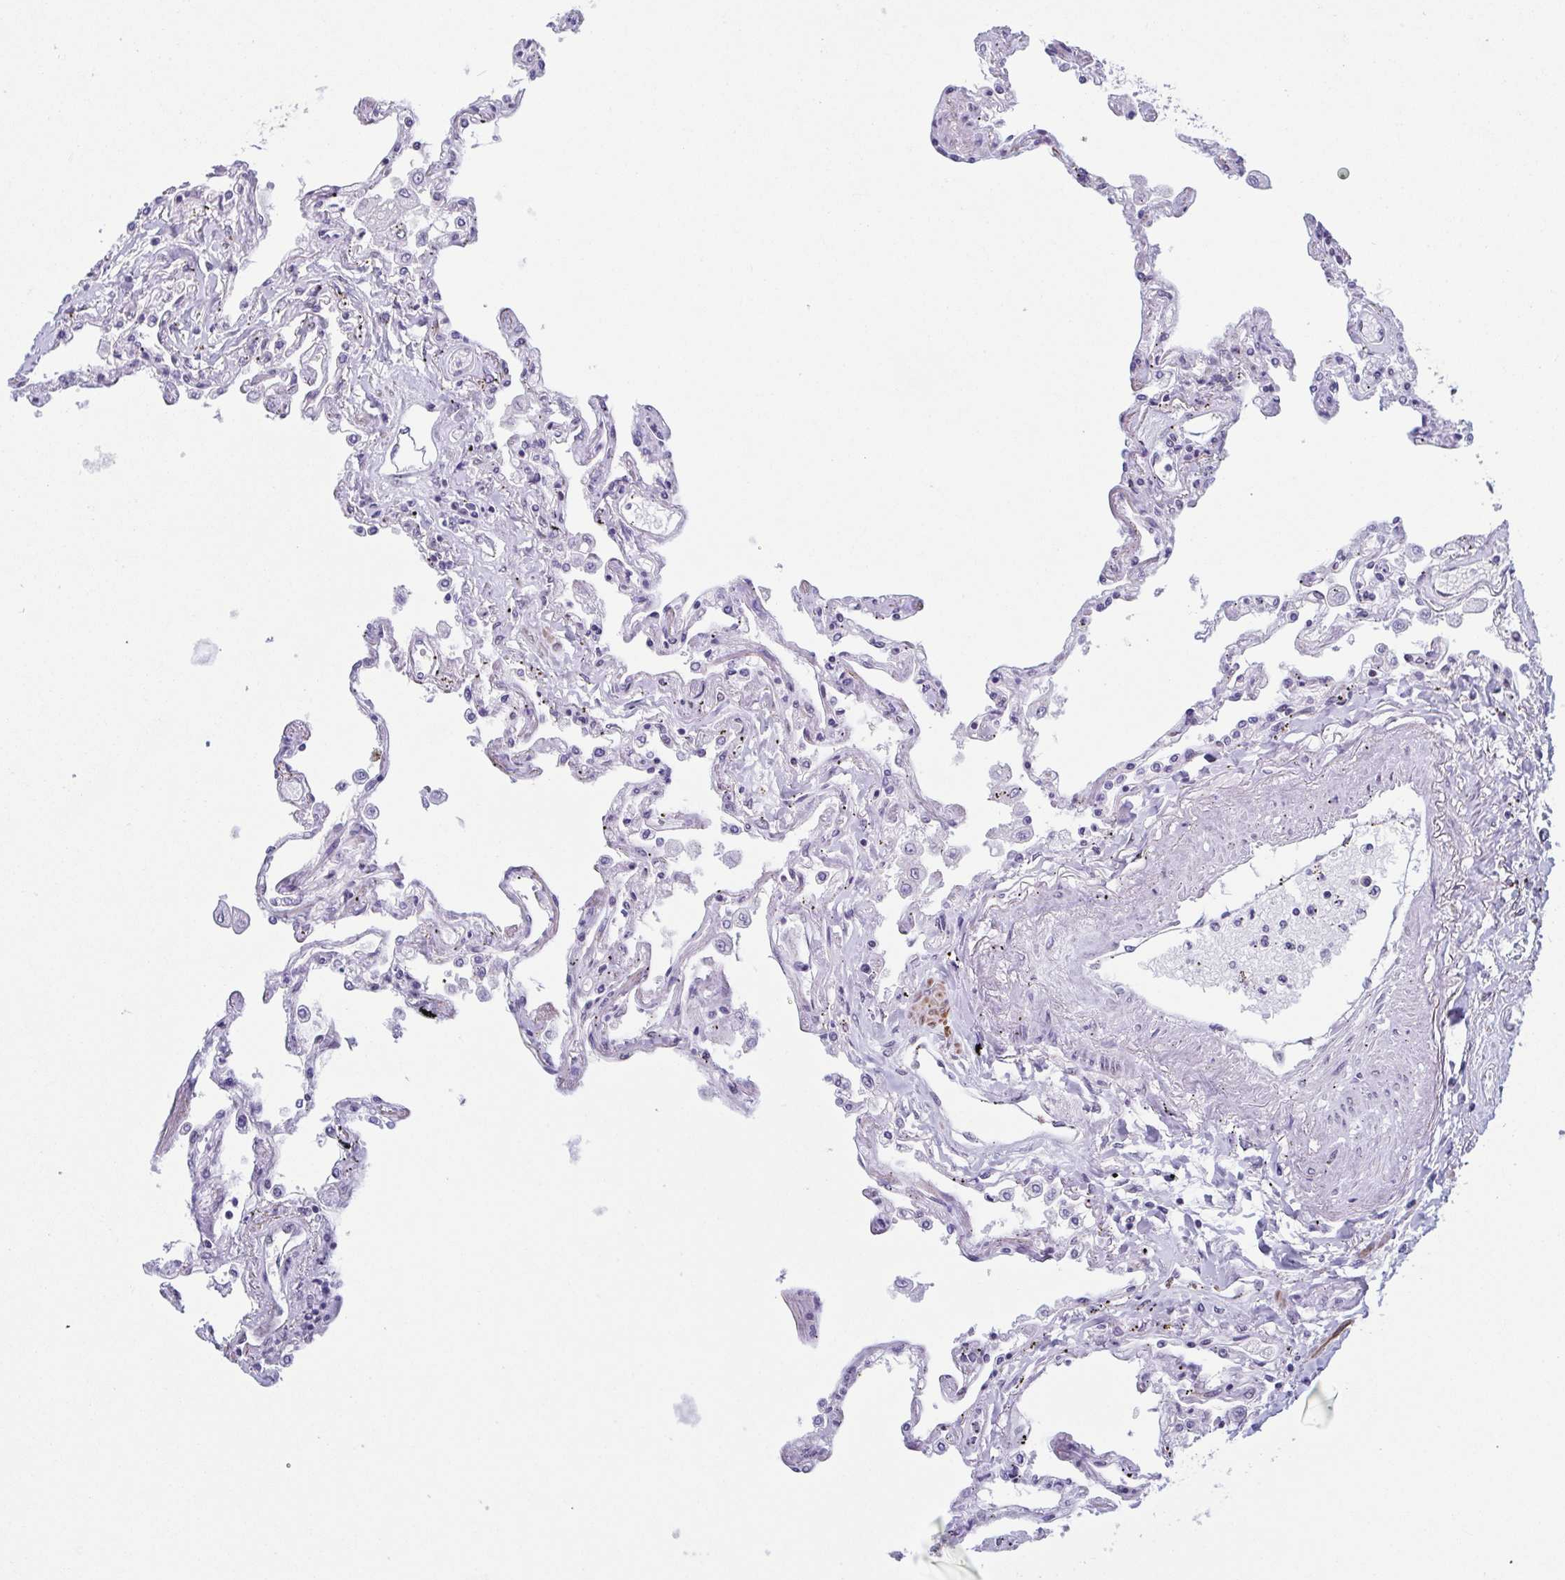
{"staining": {"intensity": "negative", "quantity": "none", "location": "none"}, "tissue": "lung", "cell_type": "Alveolar cells", "image_type": "normal", "snomed": [{"axis": "morphology", "description": "Normal tissue, NOS"}, {"axis": "morphology", "description": "Adenocarcinoma, NOS"}, {"axis": "topography", "description": "Cartilage tissue"}, {"axis": "topography", "description": "Lung"}], "caption": "Photomicrograph shows no protein positivity in alveolar cells of normal lung.", "gene": "TMEM92", "patient": {"sex": "female", "age": 67}}